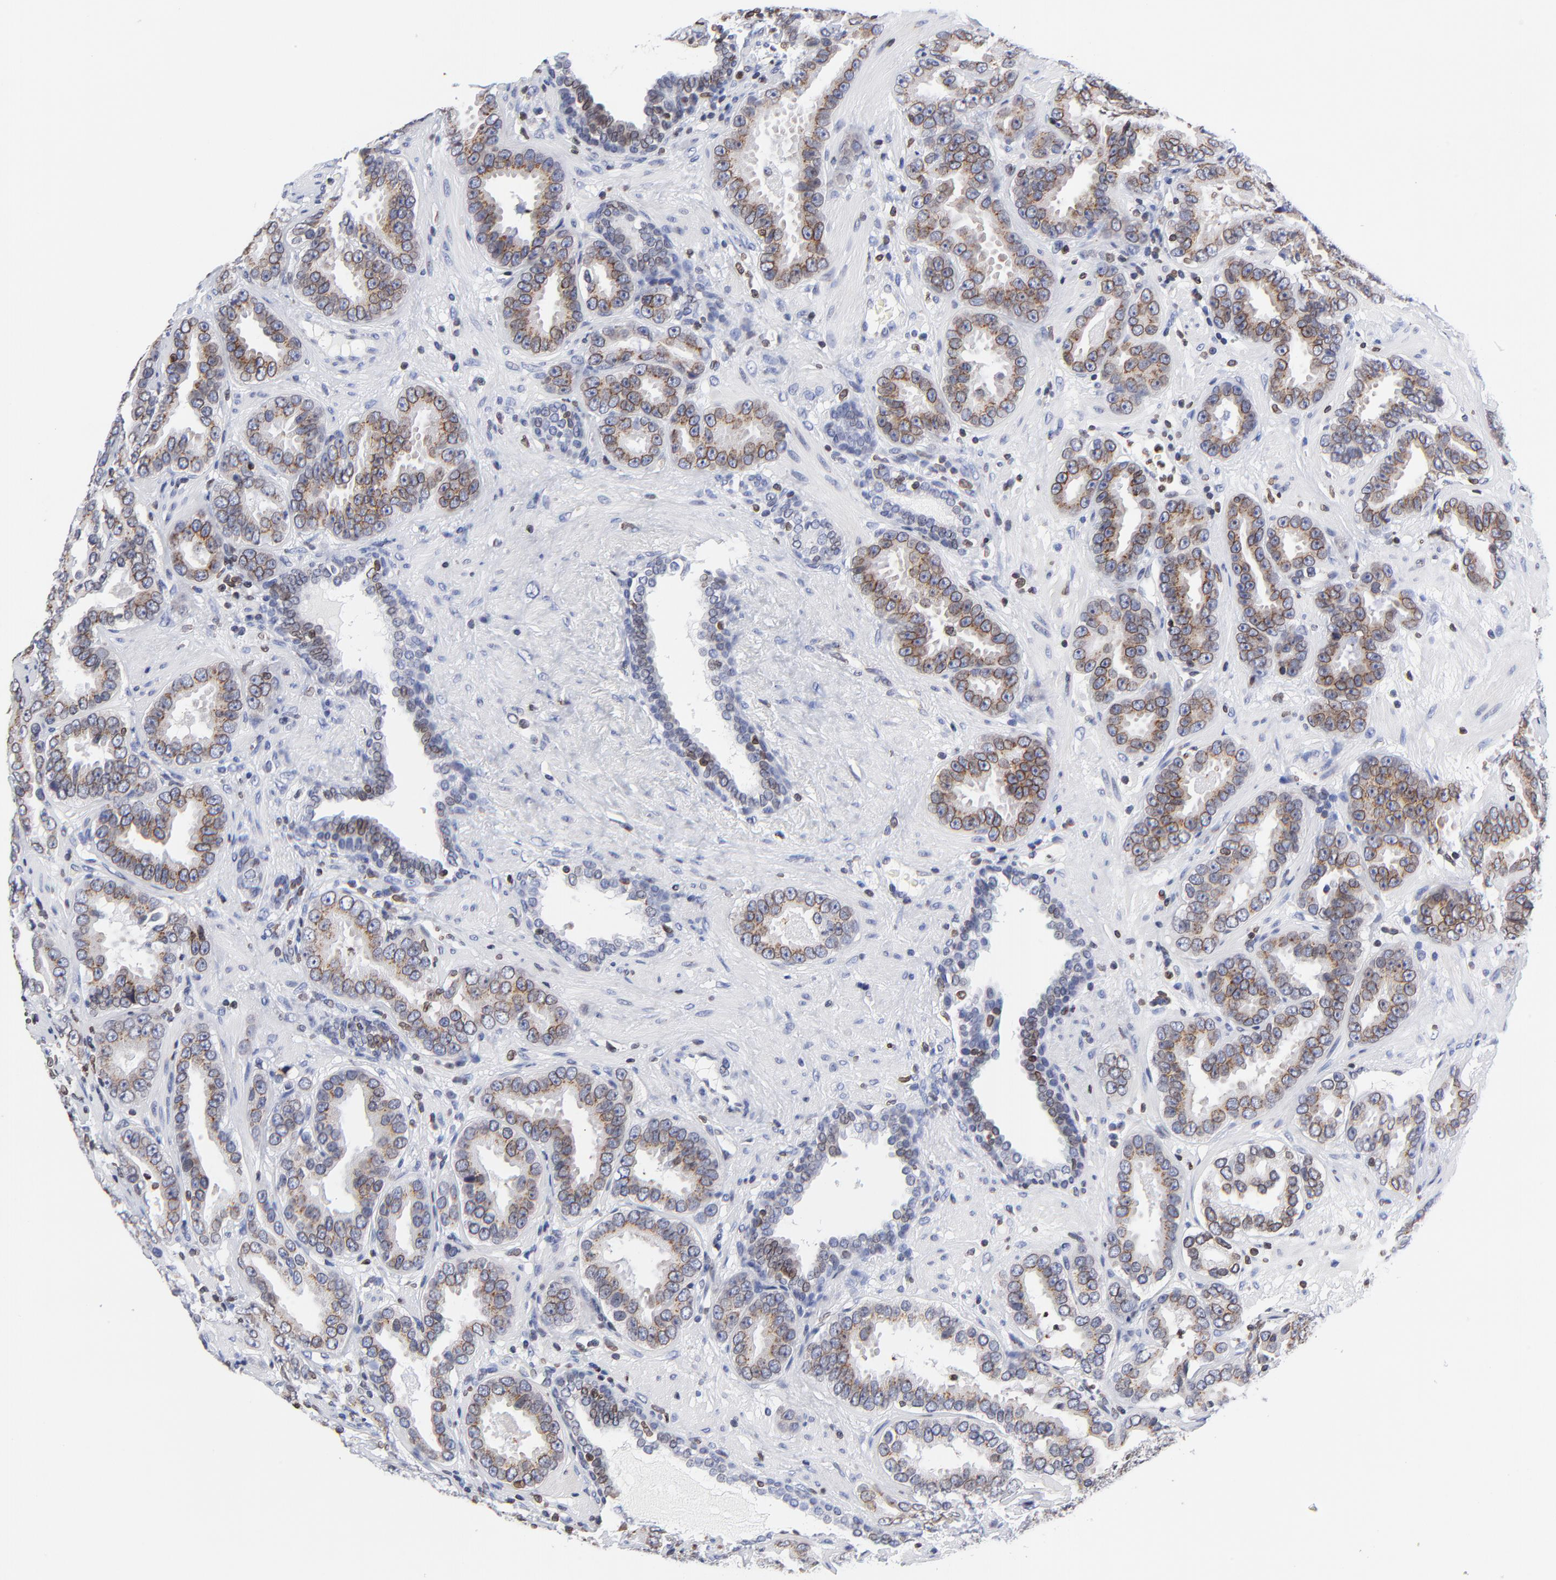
{"staining": {"intensity": "weak", "quantity": "25%-75%", "location": "cytoplasmic/membranous,nuclear"}, "tissue": "prostate cancer", "cell_type": "Tumor cells", "image_type": "cancer", "snomed": [{"axis": "morphology", "description": "Adenocarcinoma, Low grade"}, {"axis": "topography", "description": "Prostate"}], "caption": "Prostate cancer (low-grade adenocarcinoma) stained with a brown dye shows weak cytoplasmic/membranous and nuclear positive staining in approximately 25%-75% of tumor cells.", "gene": "THAP7", "patient": {"sex": "male", "age": 59}}